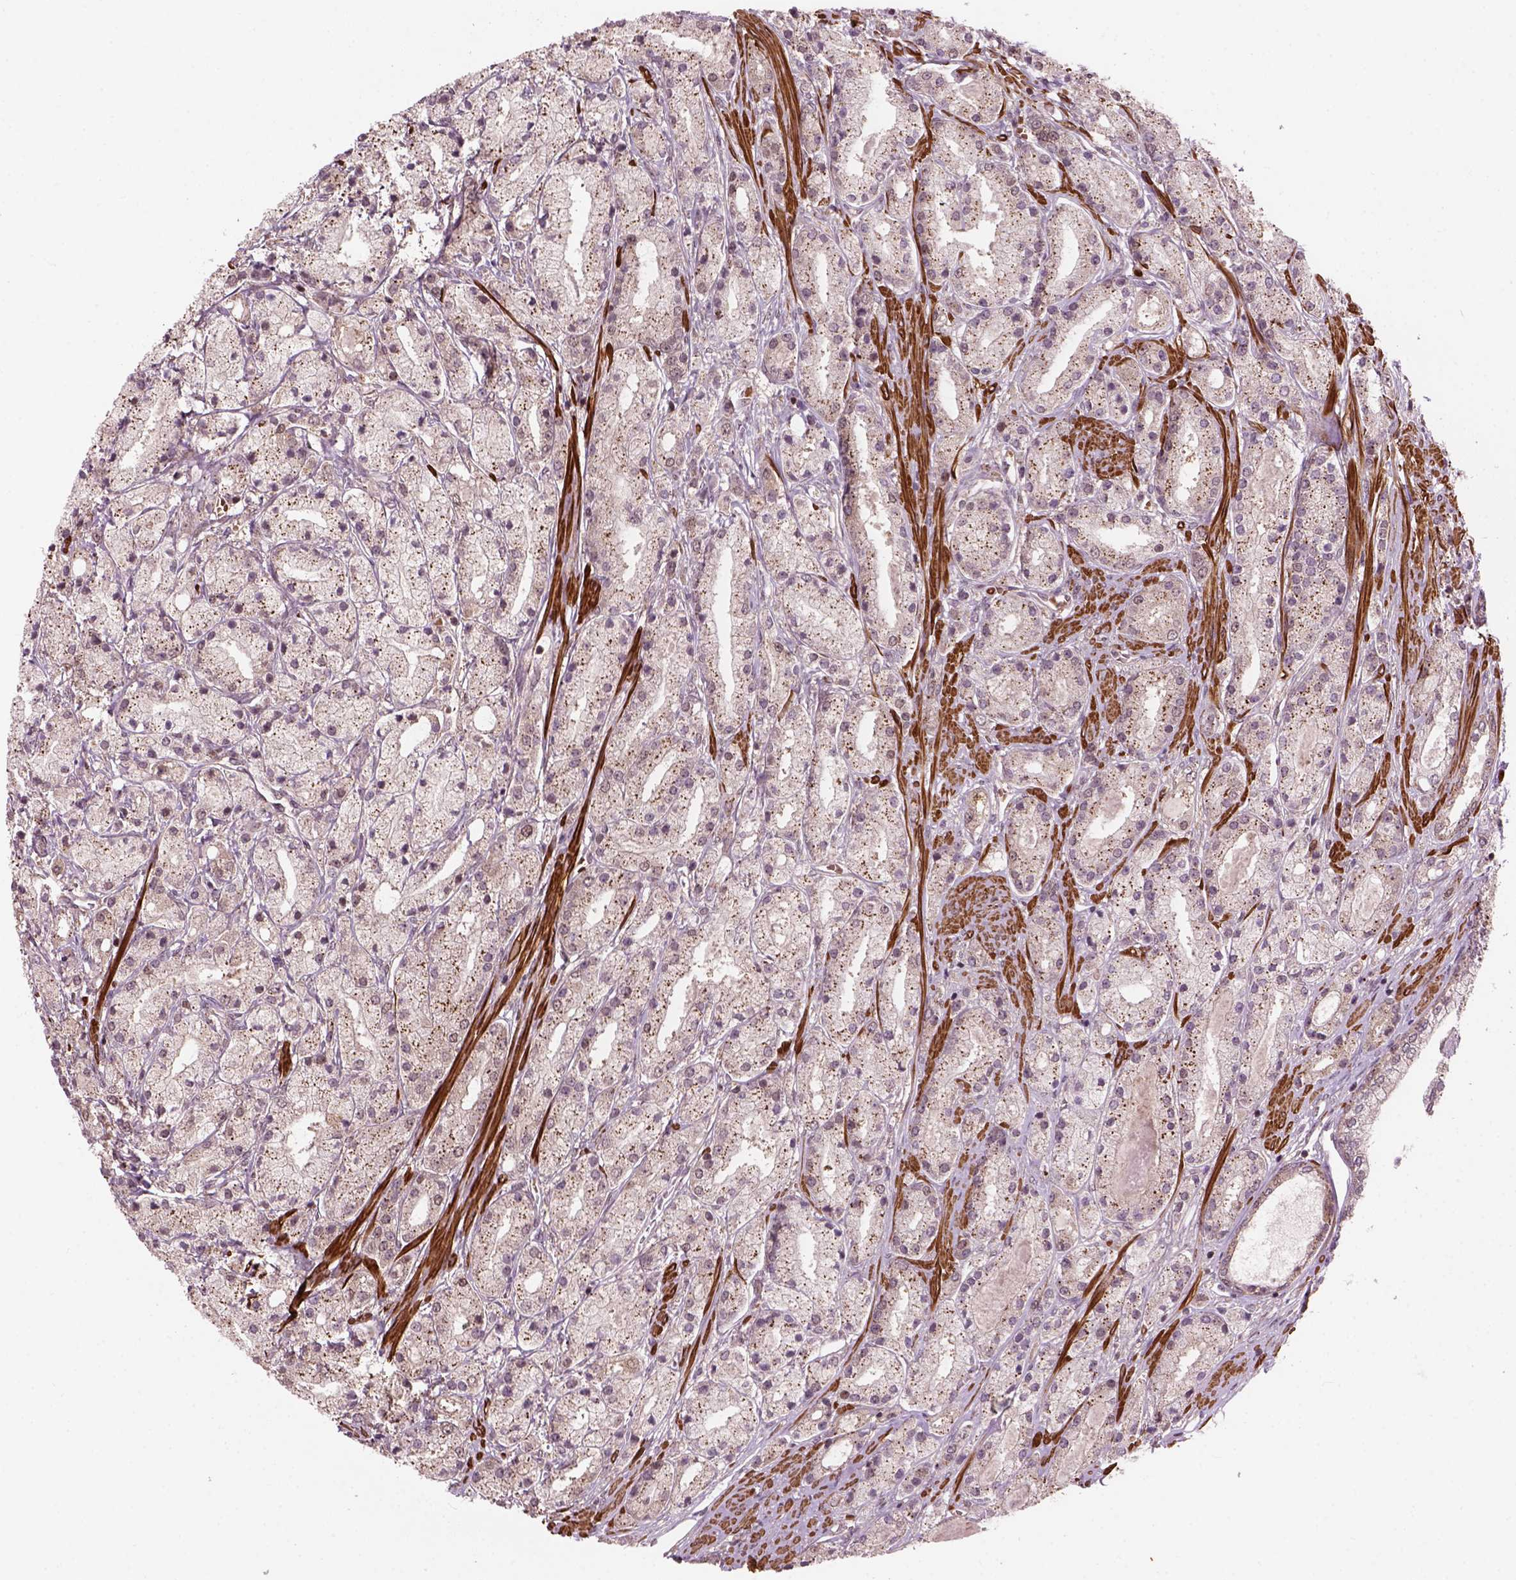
{"staining": {"intensity": "weak", "quantity": "25%-75%", "location": "cytoplasmic/membranous,nuclear"}, "tissue": "prostate cancer", "cell_type": "Tumor cells", "image_type": "cancer", "snomed": [{"axis": "morphology", "description": "Adenocarcinoma, High grade"}, {"axis": "topography", "description": "Prostate"}], "caption": "This image exhibits immunohistochemistry staining of human prostate high-grade adenocarcinoma, with low weak cytoplasmic/membranous and nuclear positivity in about 25%-75% of tumor cells.", "gene": "PSMD11", "patient": {"sex": "male", "age": 67}}